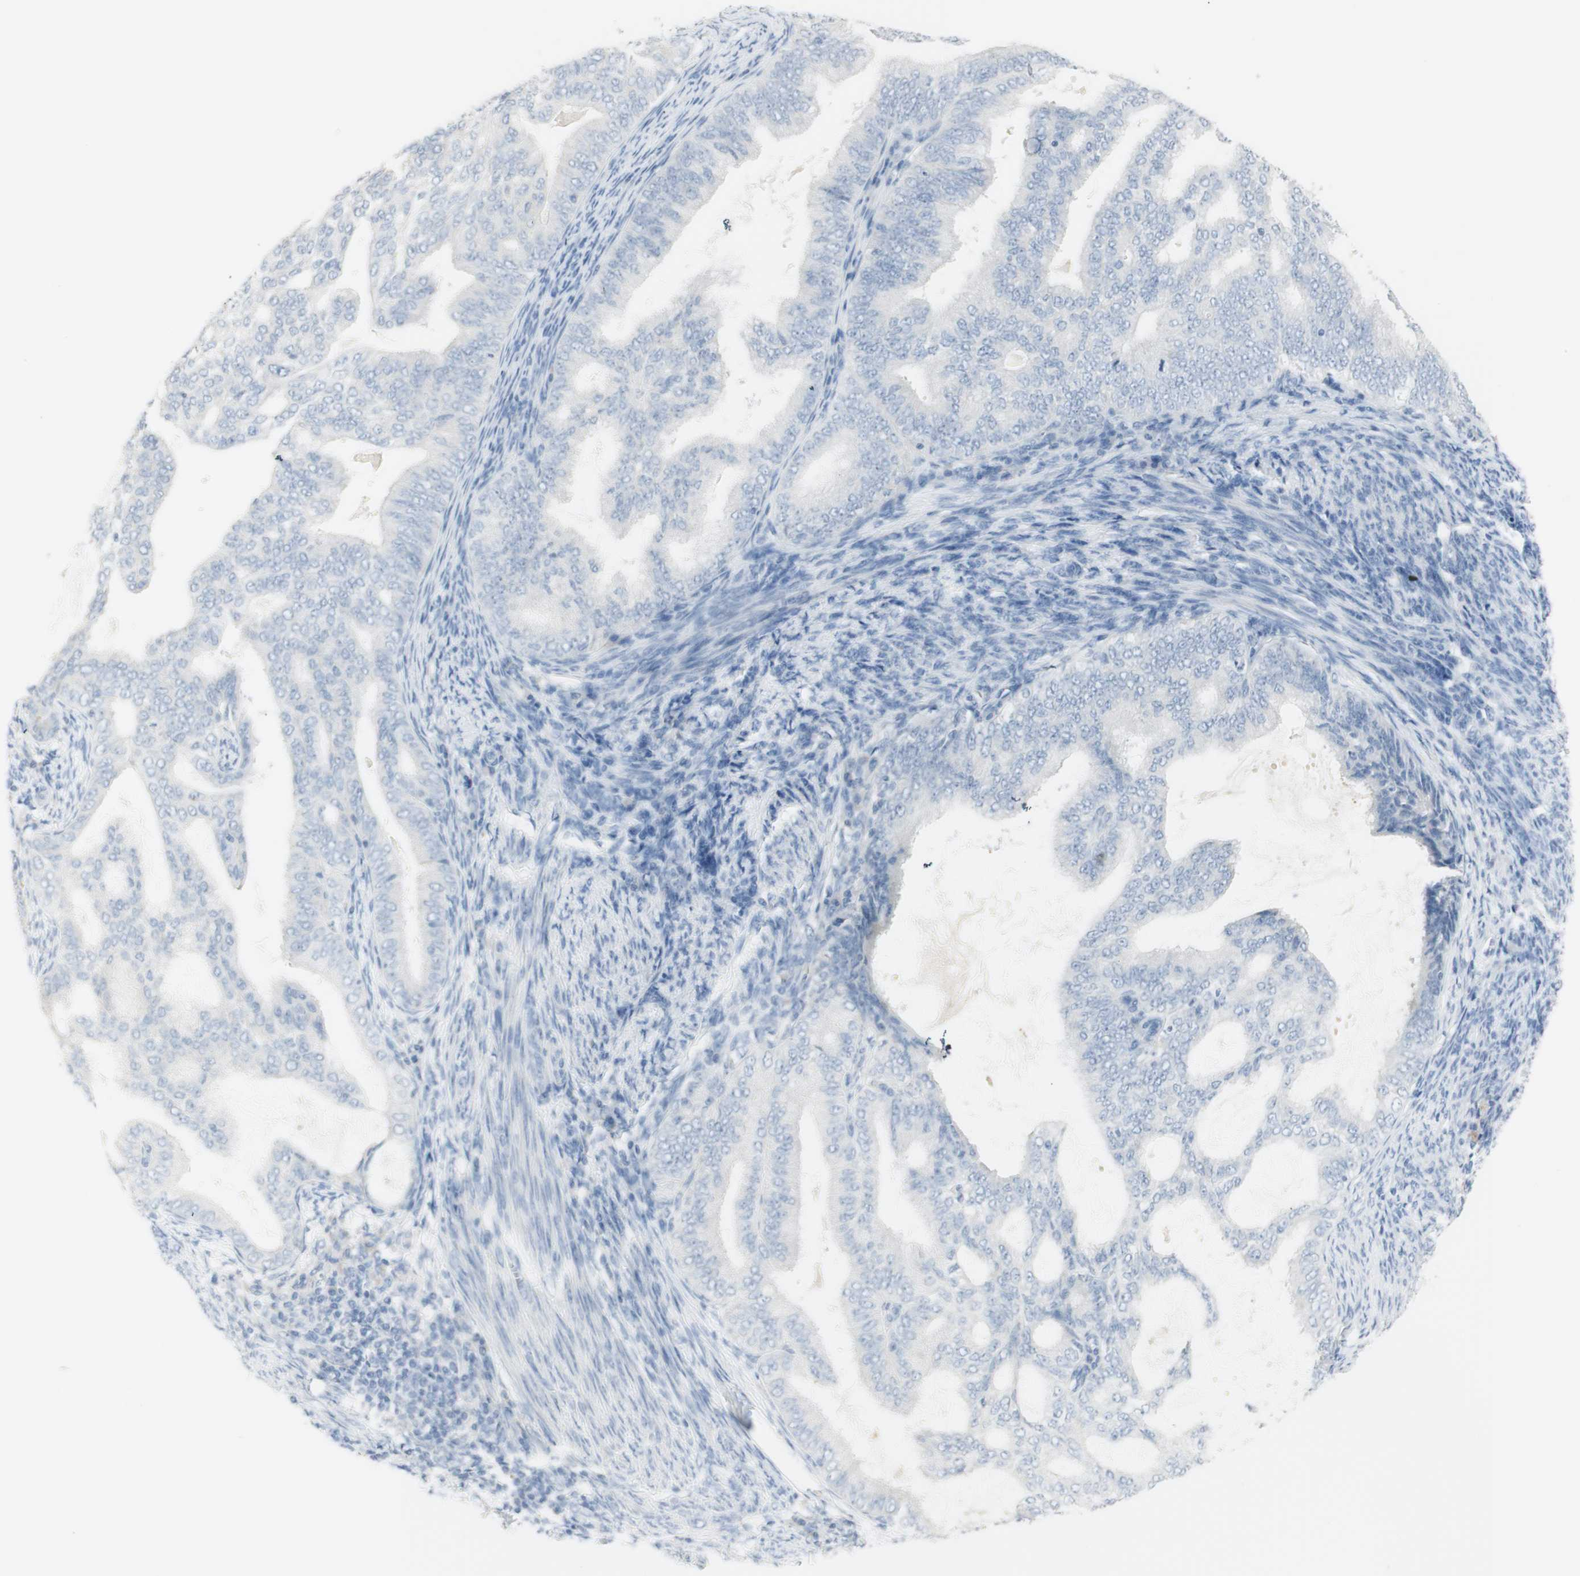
{"staining": {"intensity": "negative", "quantity": "none", "location": "none"}, "tissue": "endometrial cancer", "cell_type": "Tumor cells", "image_type": "cancer", "snomed": [{"axis": "morphology", "description": "Adenocarcinoma, NOS"}, {"axis": "topography", "description": "Endometrium"}], "caption": "IHC histopathology image of endometrial adenocarcinoma stained for a protein (brown), which reveals no expression in tumor cells.", "gene": "ART3", "patient": {"sex": "female", "age": 58}}